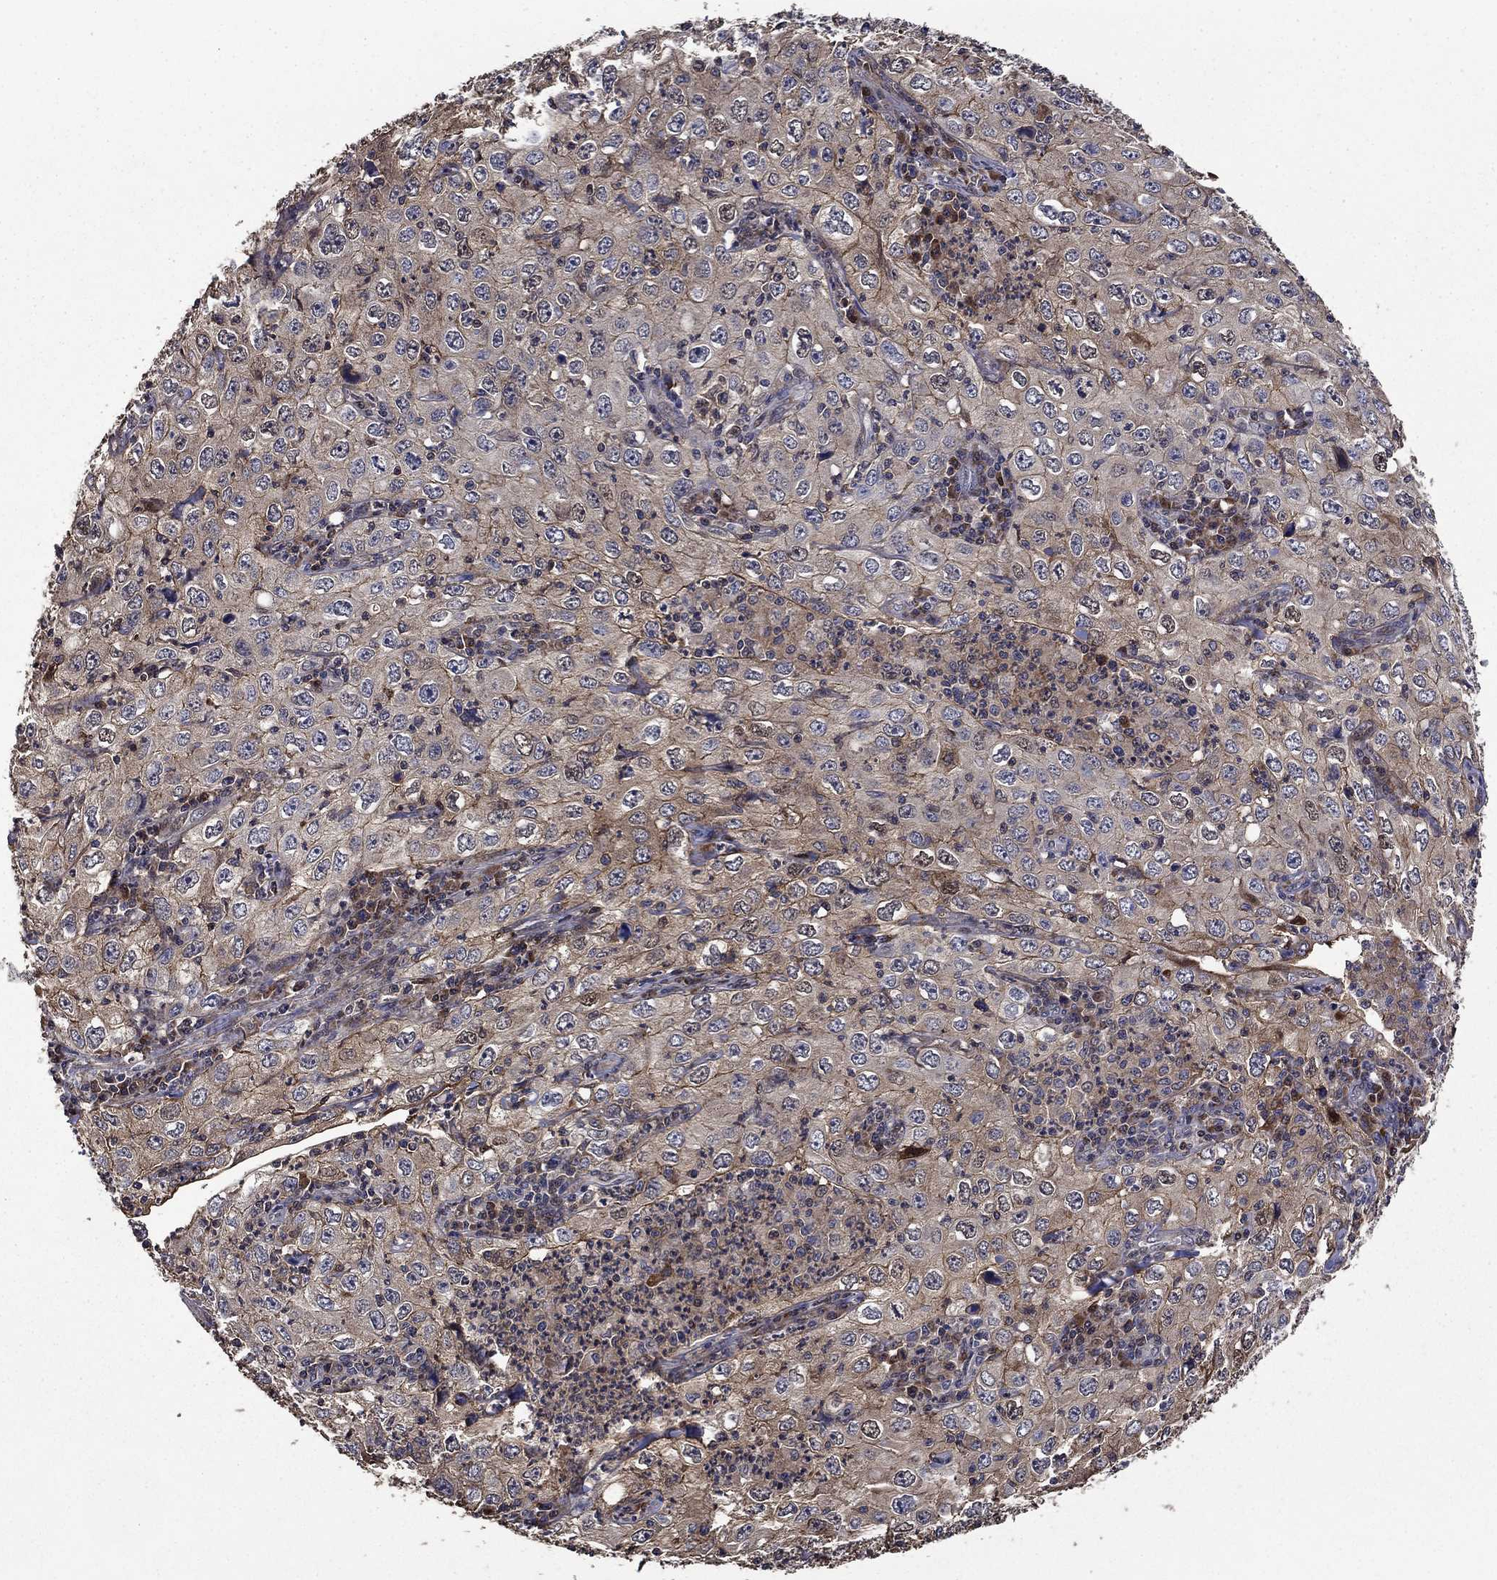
{"staining": {"intensity": "moderate", "quantity": "25%-75%", "location": "cytoplasmic/membranous"}, "tissue": "cervical cancer", "cell_type": "Tumor cells", "image_type": "cancer", "snomed": [{"axis": "morphology", "description": "Squamous cell carcinoma, NOS"}, {"axis": "topography", "description": "Cervix"}], "caption": "Tumor cells reveal medium levels of moderate cytoplasmic/membranous expression in about 25%-75% of cells in human squamous cell carcinoma (cervical).", "gene": "DVL1", "patient": {"sex": "female", "age": 24}}